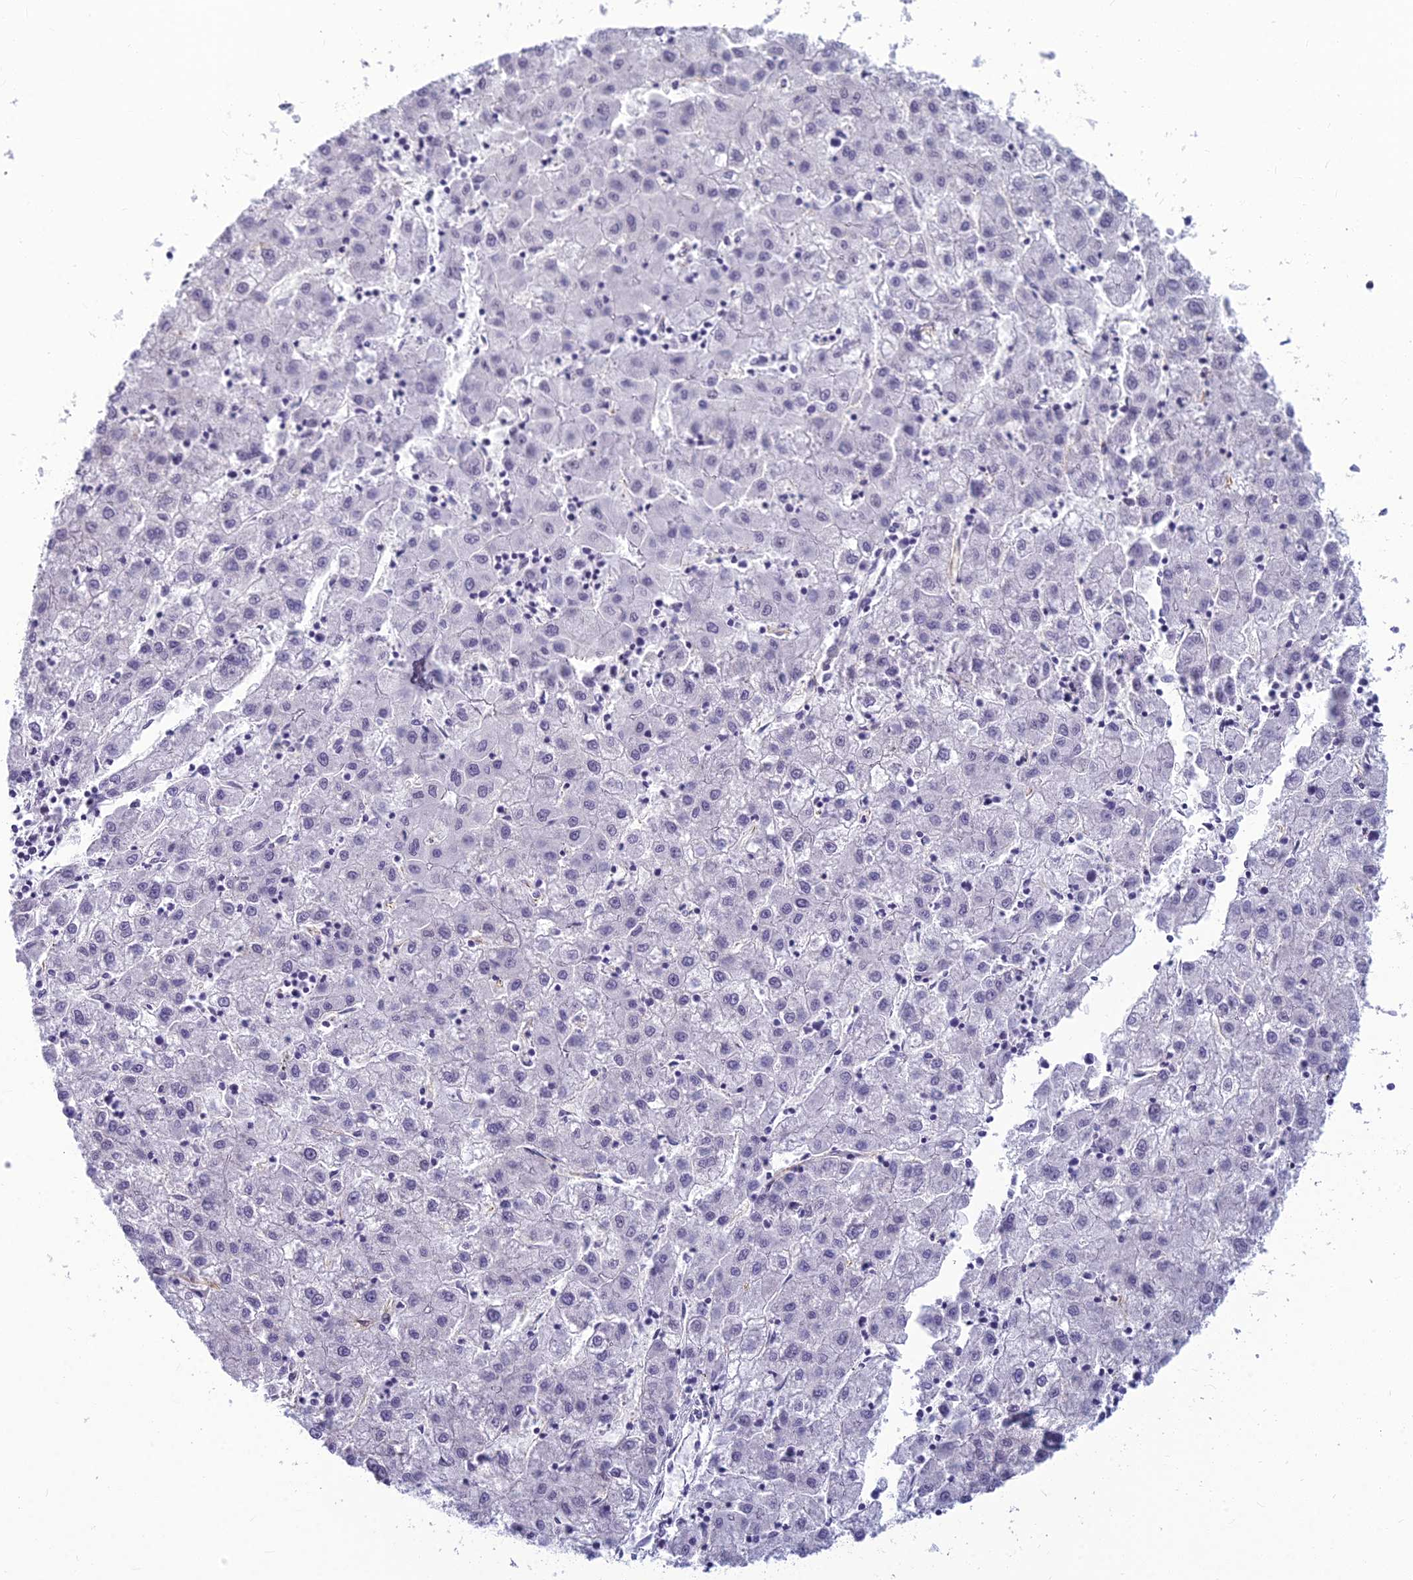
{"staining": {"intensity": "negative", "quantity": "none", "location": "none"}, "tissue": "liver cancer", "cell_type": "Tumor cells", "image_type": "cancer", "snomed": [{"axis": "morphology", "description": "Carcinoma, Hepatocellular, NOS"}, {"axis": "topography", "description": "Liver"}], "caption": "This is an IHC micrograph of liver cancer. There is no staining in tumor cells.", "gene": "RGL3", "patient": {"sex": "male", "age": 72}}